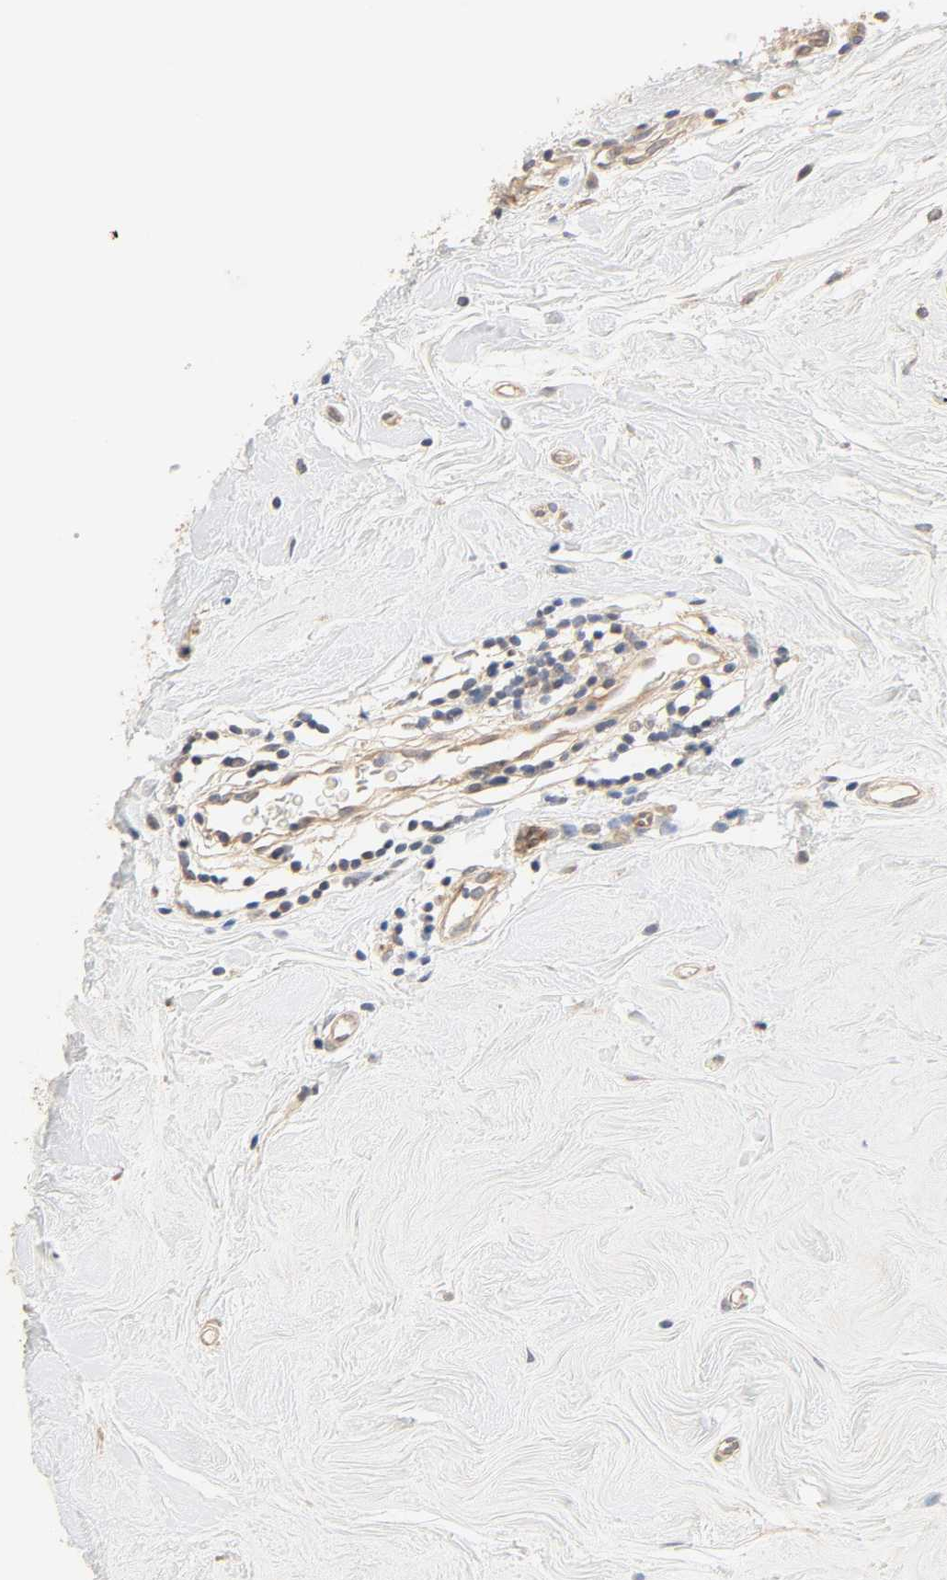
{"staining": {"intensity": "strong", "quantity": ">75%", "location": "cytoplasmic/membranous"}, "tissue": "breast cancer", "cell_type": "Tumor cells", "image_type": "cancer", "snomed": [{"axis": "morphology", "description": "Duct carcinoma"}, {"axis": "topography", "description": "Breast"}], "caption": "Immunohistochemistry (IHC) micrograph of neoplastic tissue: breast cancer stained using immunohistochemistry (IHC) demonstrates high levels of strong protein expression localized specifically in the cytoplasmic/membranous of tumor cells, appearing as a cytoplasmic/membranous brown color.", "gene": "CACNA1G", "patient": {"sex": "female", "age": 40}}